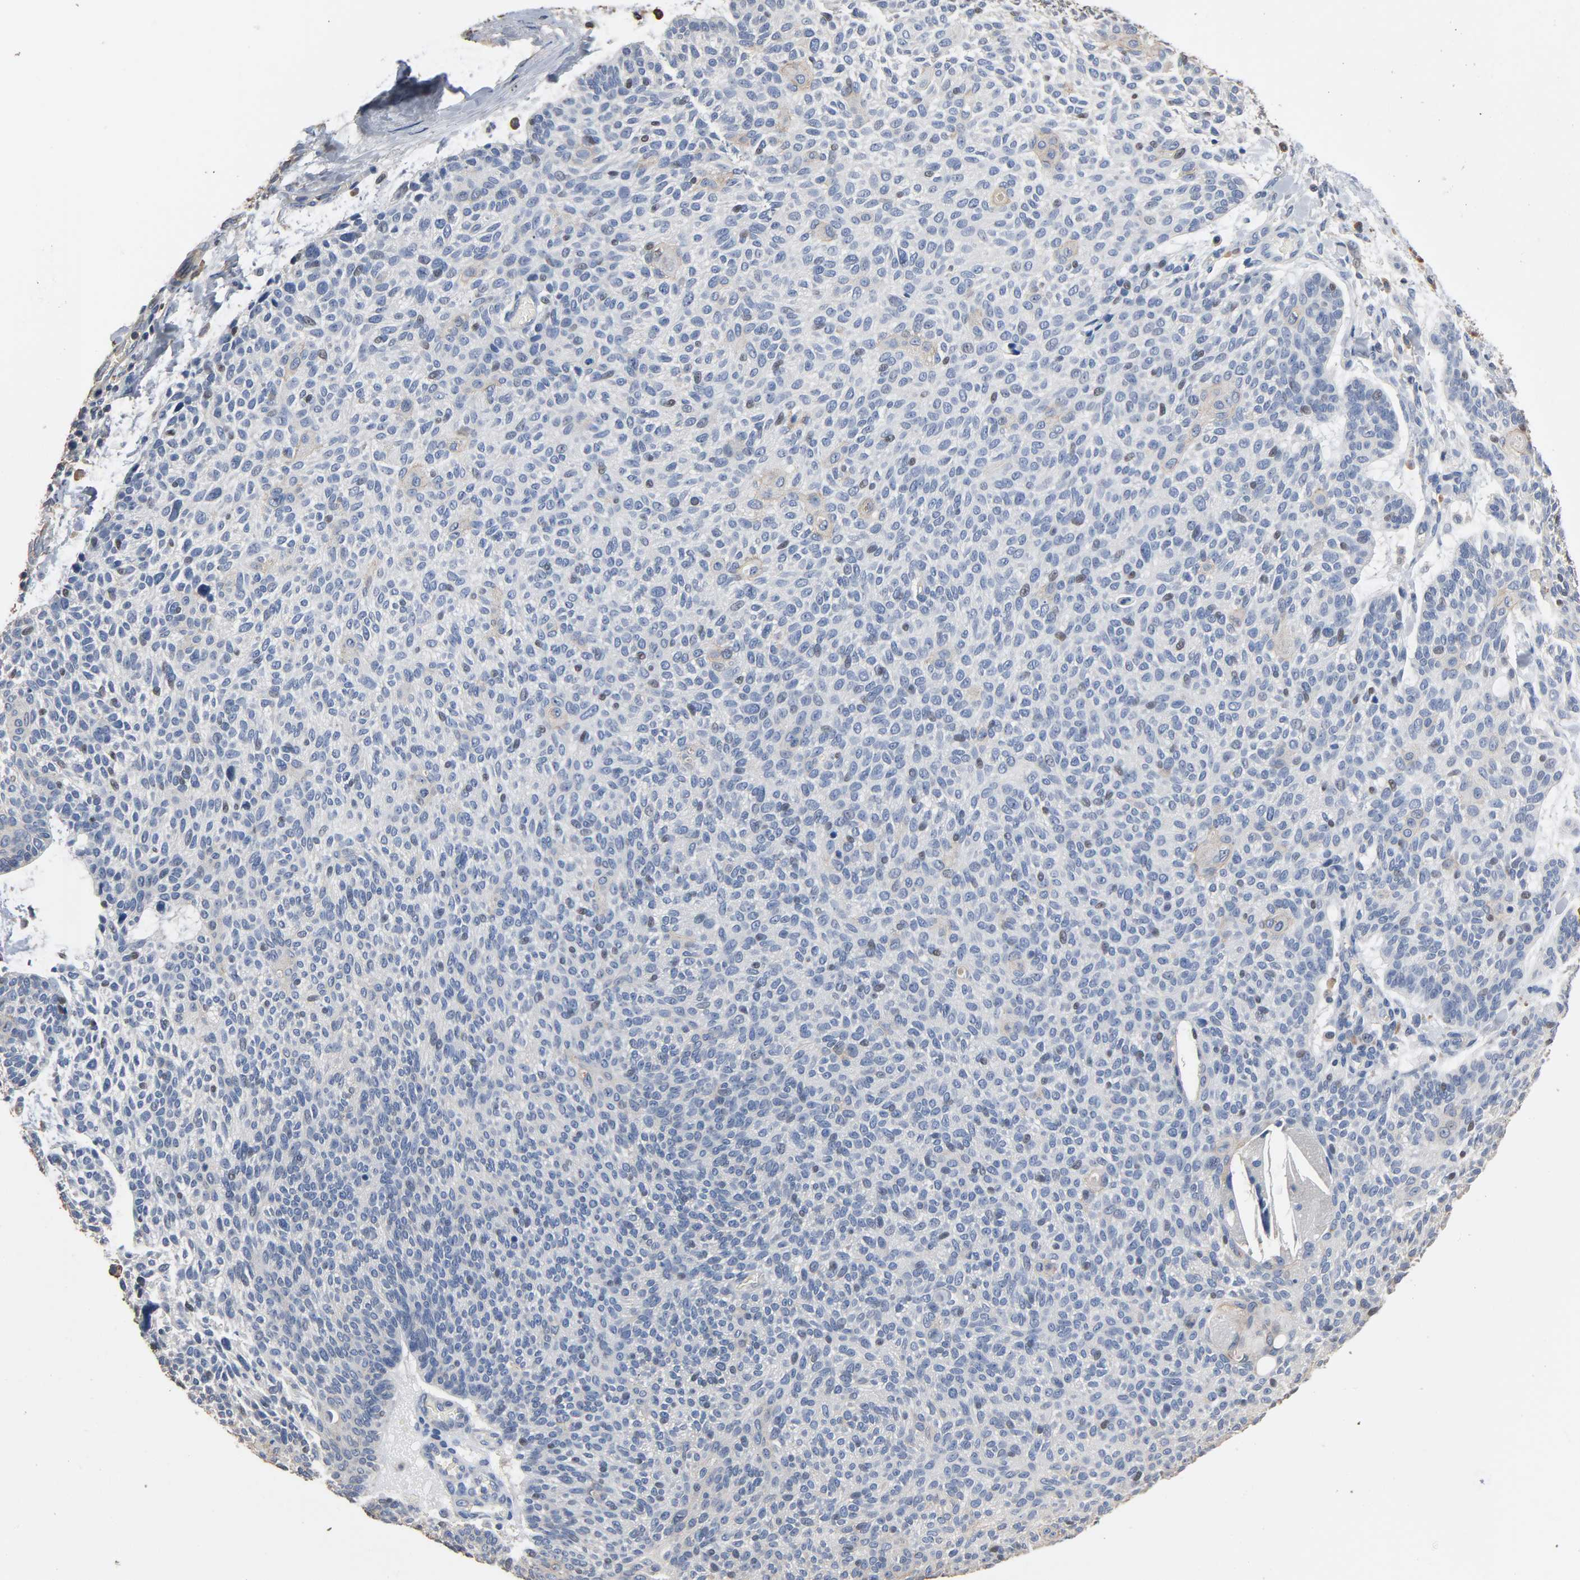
{"staining": {"intensity": "weak", "quantity": "<25%", "location": "nuclear"}, "tissue": "skin cancer", "cell_type": "Tumor cells", "image_type": "cancer", "snomed": [{"axis": "morphology", "description": "Normal tissue, NOS"}, {"axis": "morphology", "description": "Basal cell carcinoma"}, {"axis": "topography", "description": "Skin"}], "caption": "Human skin cancer (basal cell carcinoma) stained for a protein using immunohistochemistry demonstrates no staining in tumor cells.", "gene": "SOX6", "patient": {"sex": "female", "age": 70}}